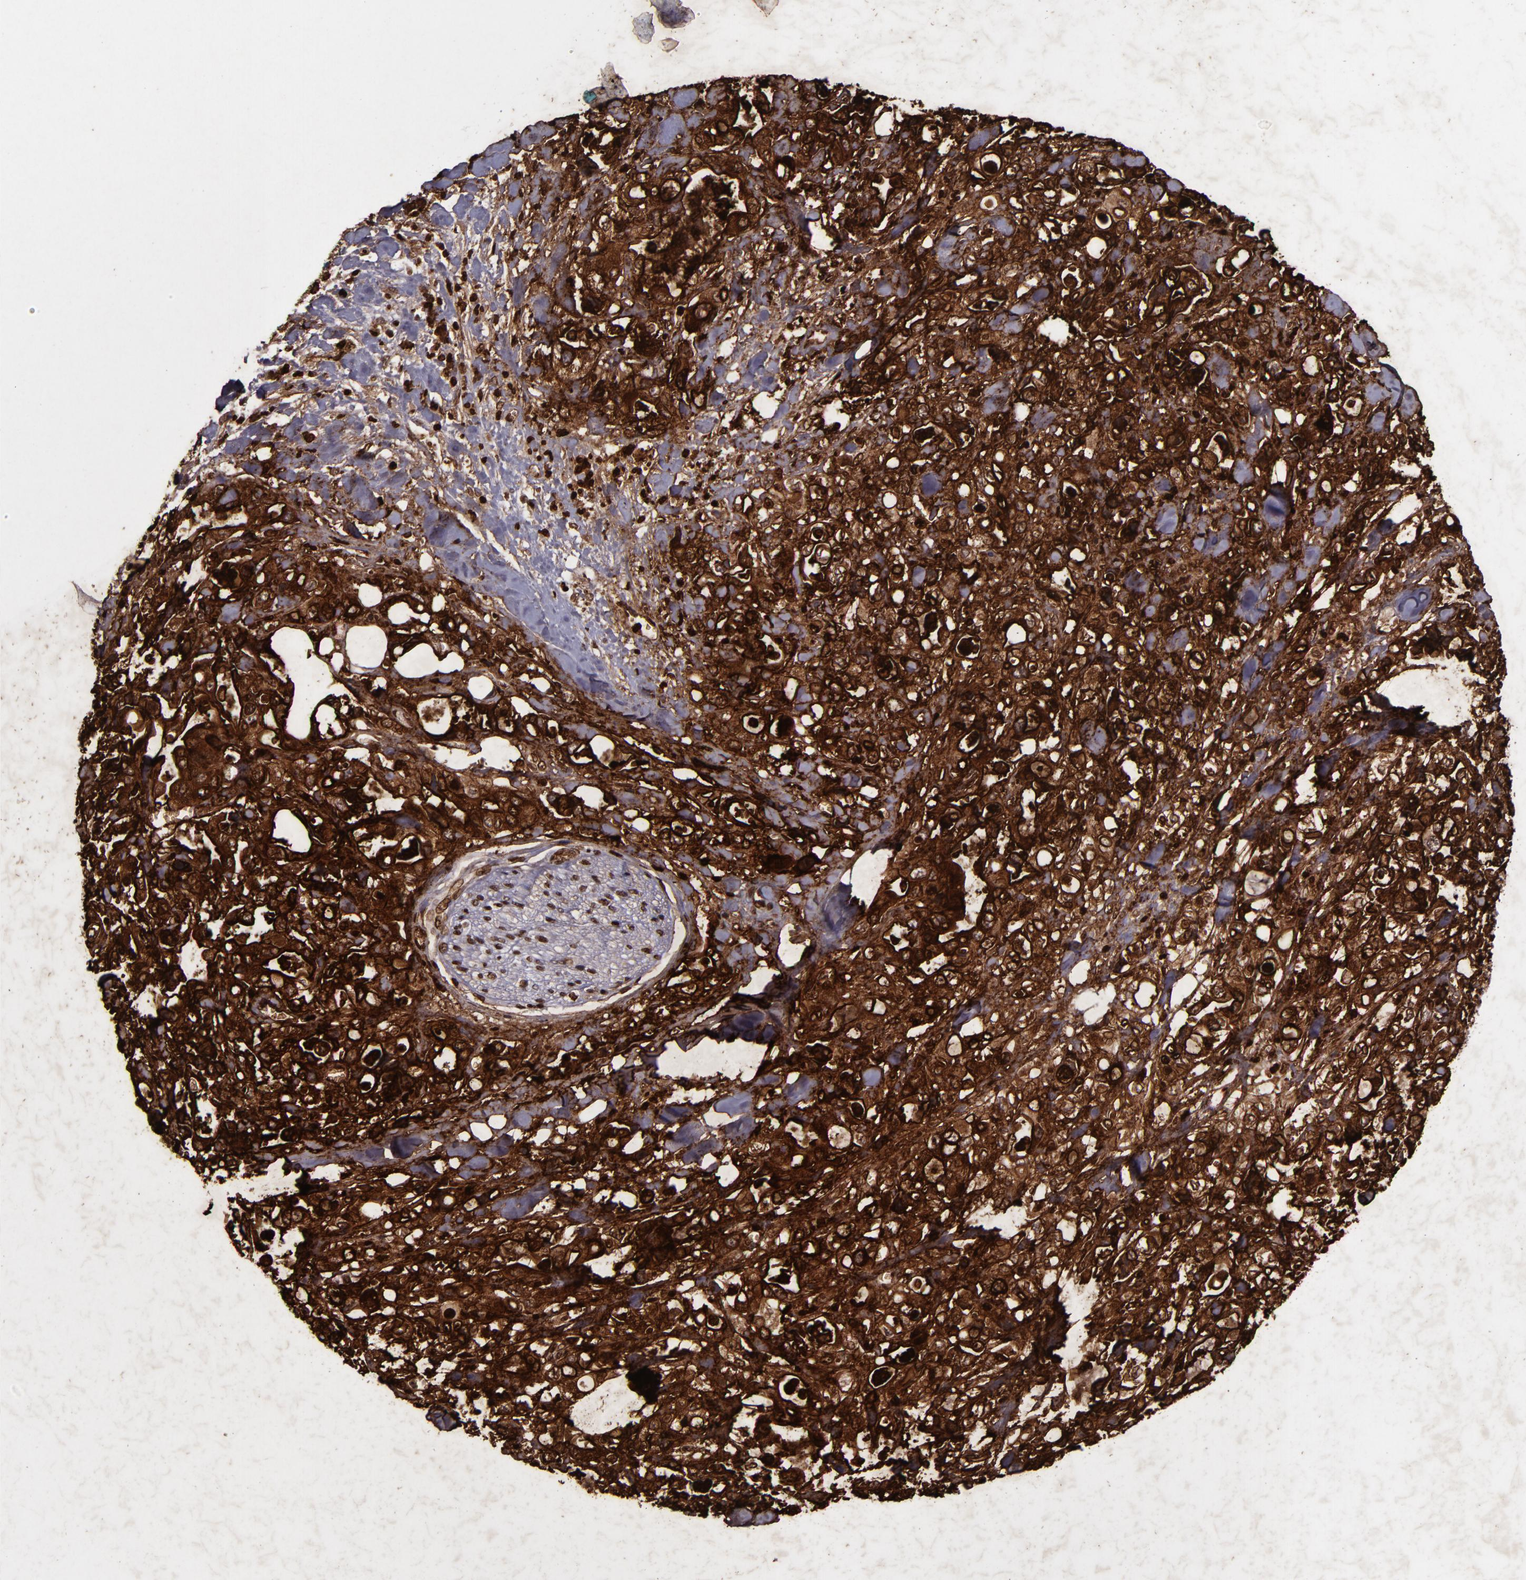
{"staining": {"intensity": "strong", "quantity": ">75%", "location": "cytoplasmic/membranous"}, "tissue": "pancreatic cancer", "cell_type": "Tumor cells", "image_type": "cancer", "snomed": [{"axis": "morphology", "description": "Adenocarcinoma, NOS"}, {"axis": "topography", "description": "Pancreas"}], "caption": "Immunohistochemical staining of adenocarcinoma (pancreatic) demonstrates high levels of strong cytoplasmic/membranous protein positivity in about >75% of tumor cells.", "gene": "MFGE8", "patient": {"sex": "male", "age": 70}}